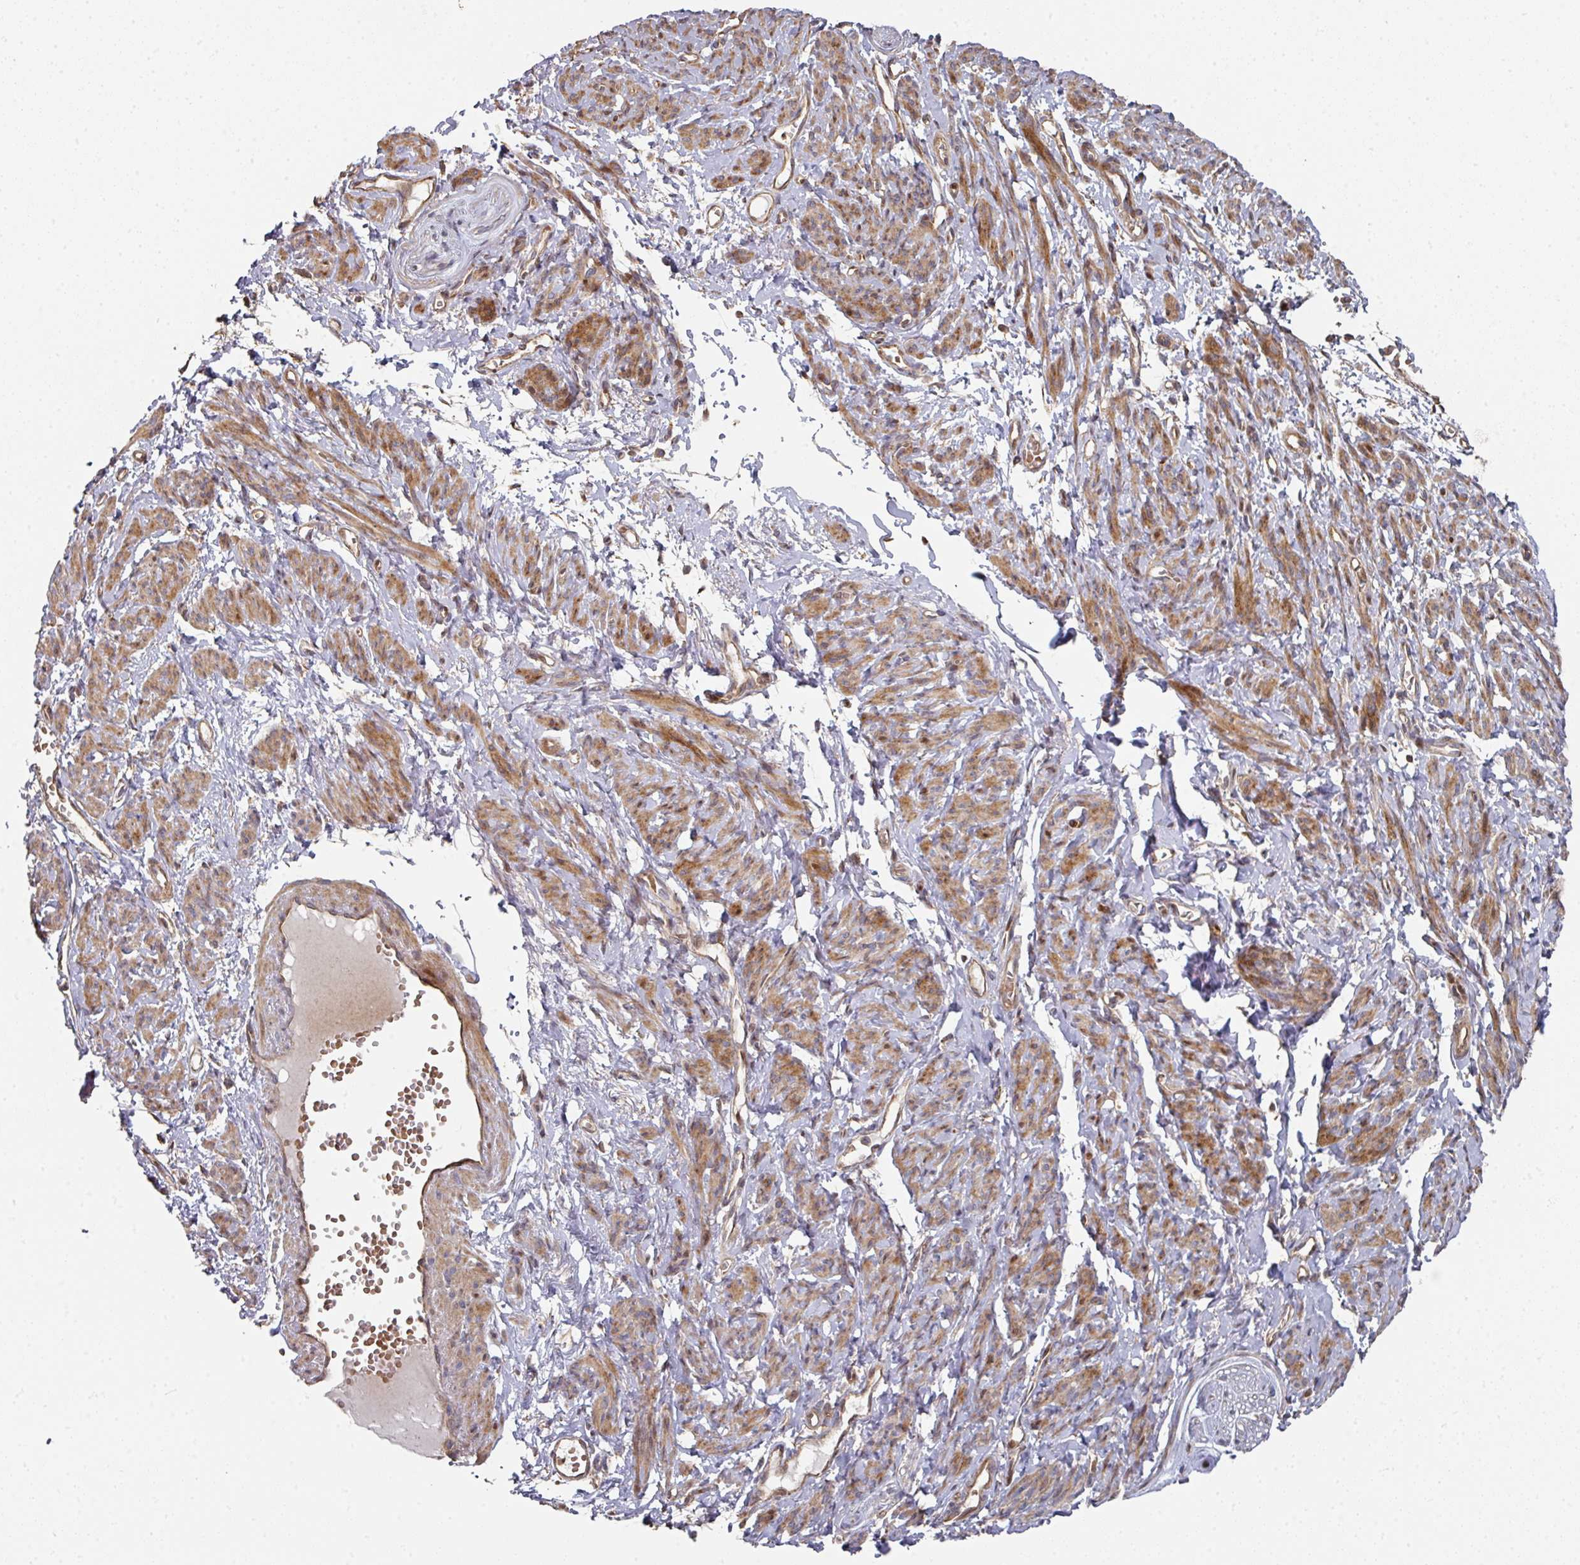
{"staining": {"intensity": "moderate", "quantity": ">75%", "location": "cytoplasmic/membranous"}, "tissue": "smooth muscle", "cell_type": "Smooth muscle cells", "image_type": "normal", "snomed": [{"axis": "morphology", "description": "Normal tissue, NOS"}, {"axis": "topography", "description": "Smooth muscle"}], "caption": "This is an image of IHC staining of unremarkable smooth muscle, which shows moderate expression in the cytoplasmic/membranous of smooth muscle cells.", "gene": "CA7", "patient": {"sex": "female", "age": 65}}